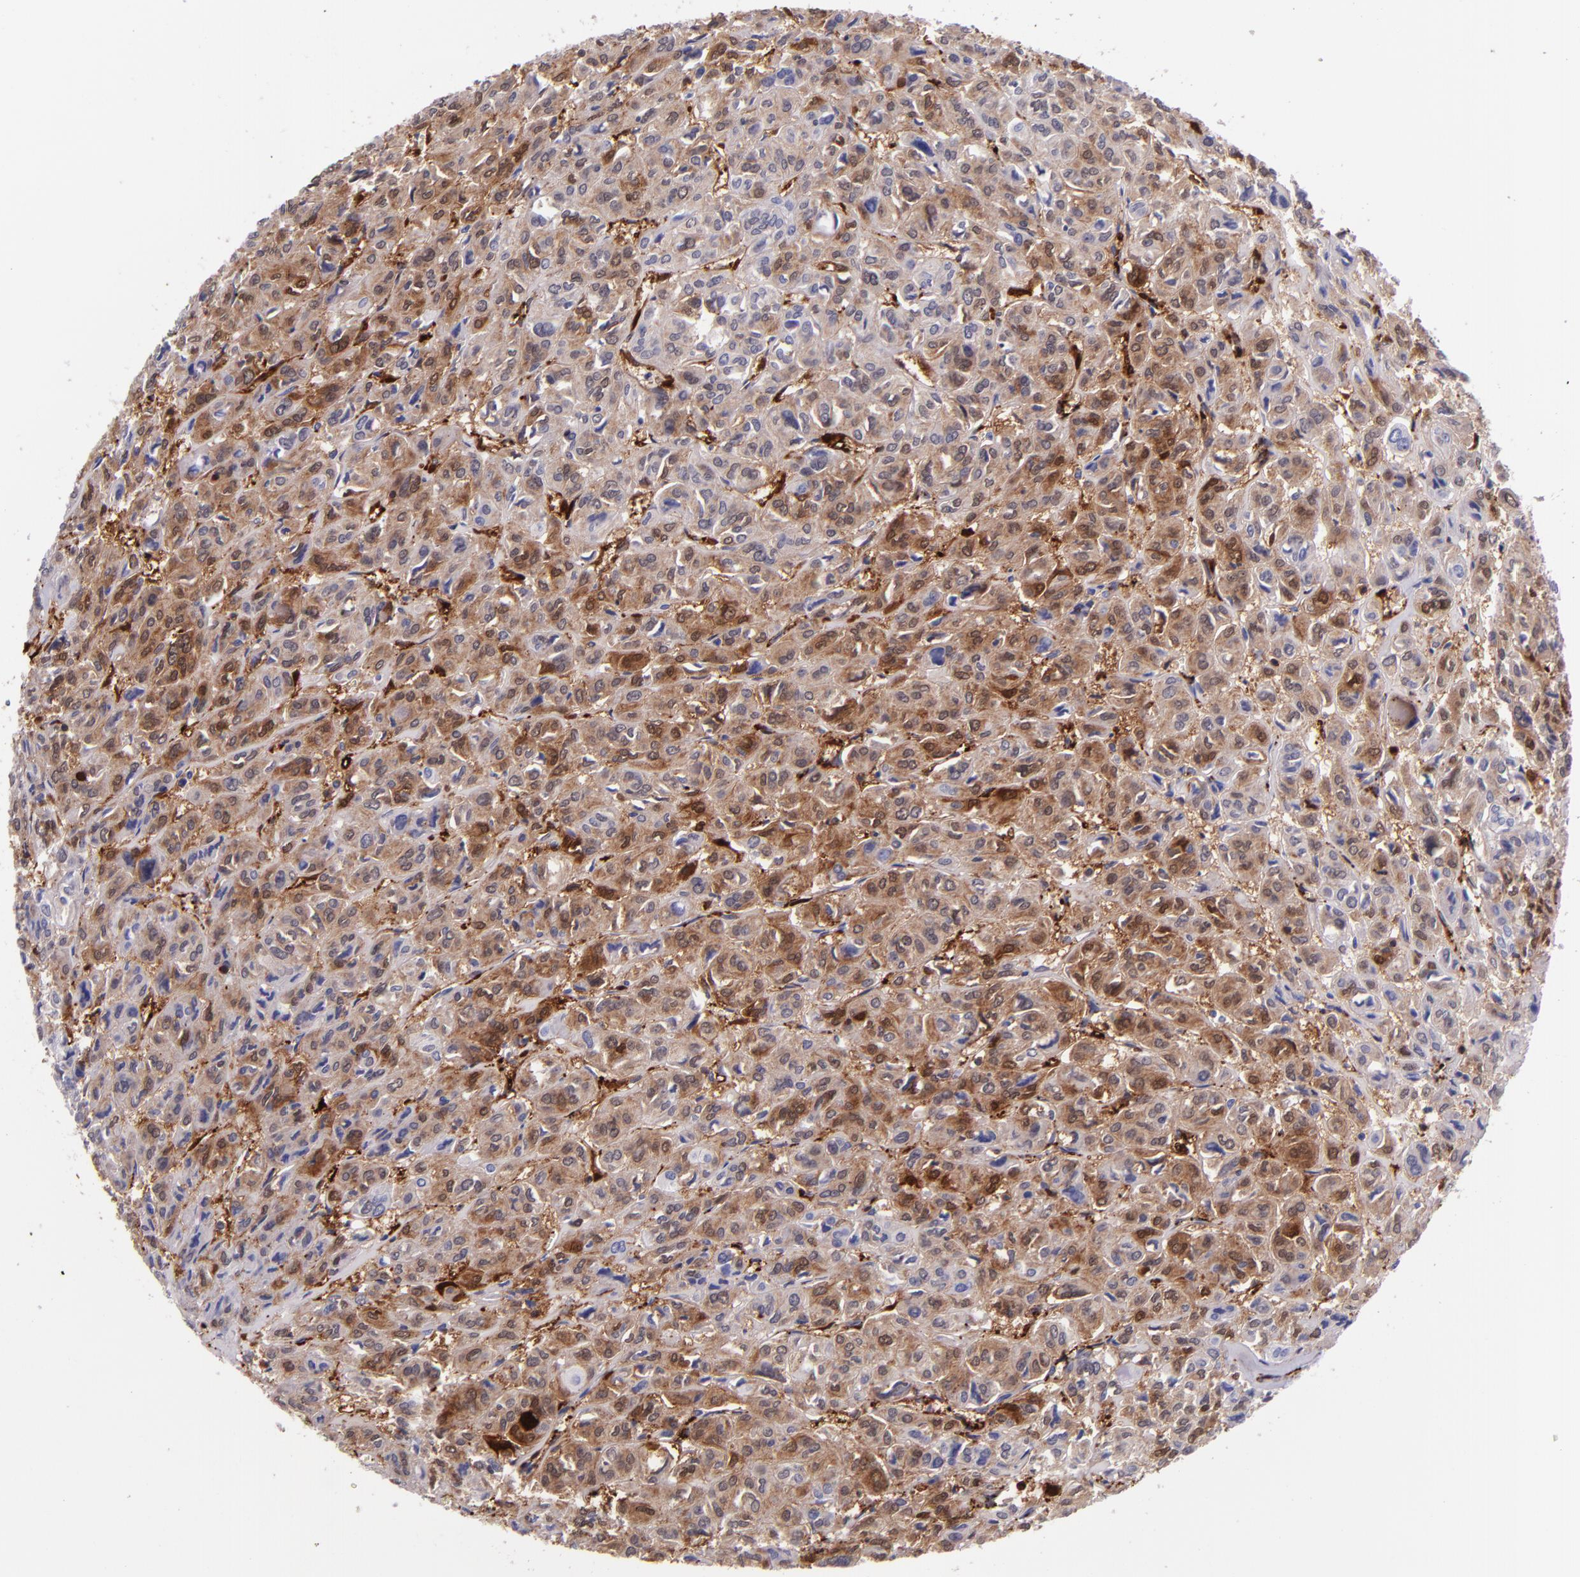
{"staining": {"intensity": "moderate", "quantity": "25%-75%", "location": "cytoplasmic/membranous"}, "tissue": "thyroid cancer", "cell_type": "Tumor cells", "image_type": "cancer", "snomed": [{"axis": "morphology", "description": "Follicular adenoma carcinoma, NOS"}, {"axis": "topography", "description": "Thyroid gland"}], "caption": "The photomicrograph exhibits immunohistochemical staining of follicular adenoma carcinoma (thyroid). There is moderate cytoplasmic/membranous expression is seen in about 25%-75% of tumor cells.", "gene": "LGALS1", "patient": {"sex": "female", "age": 71}}